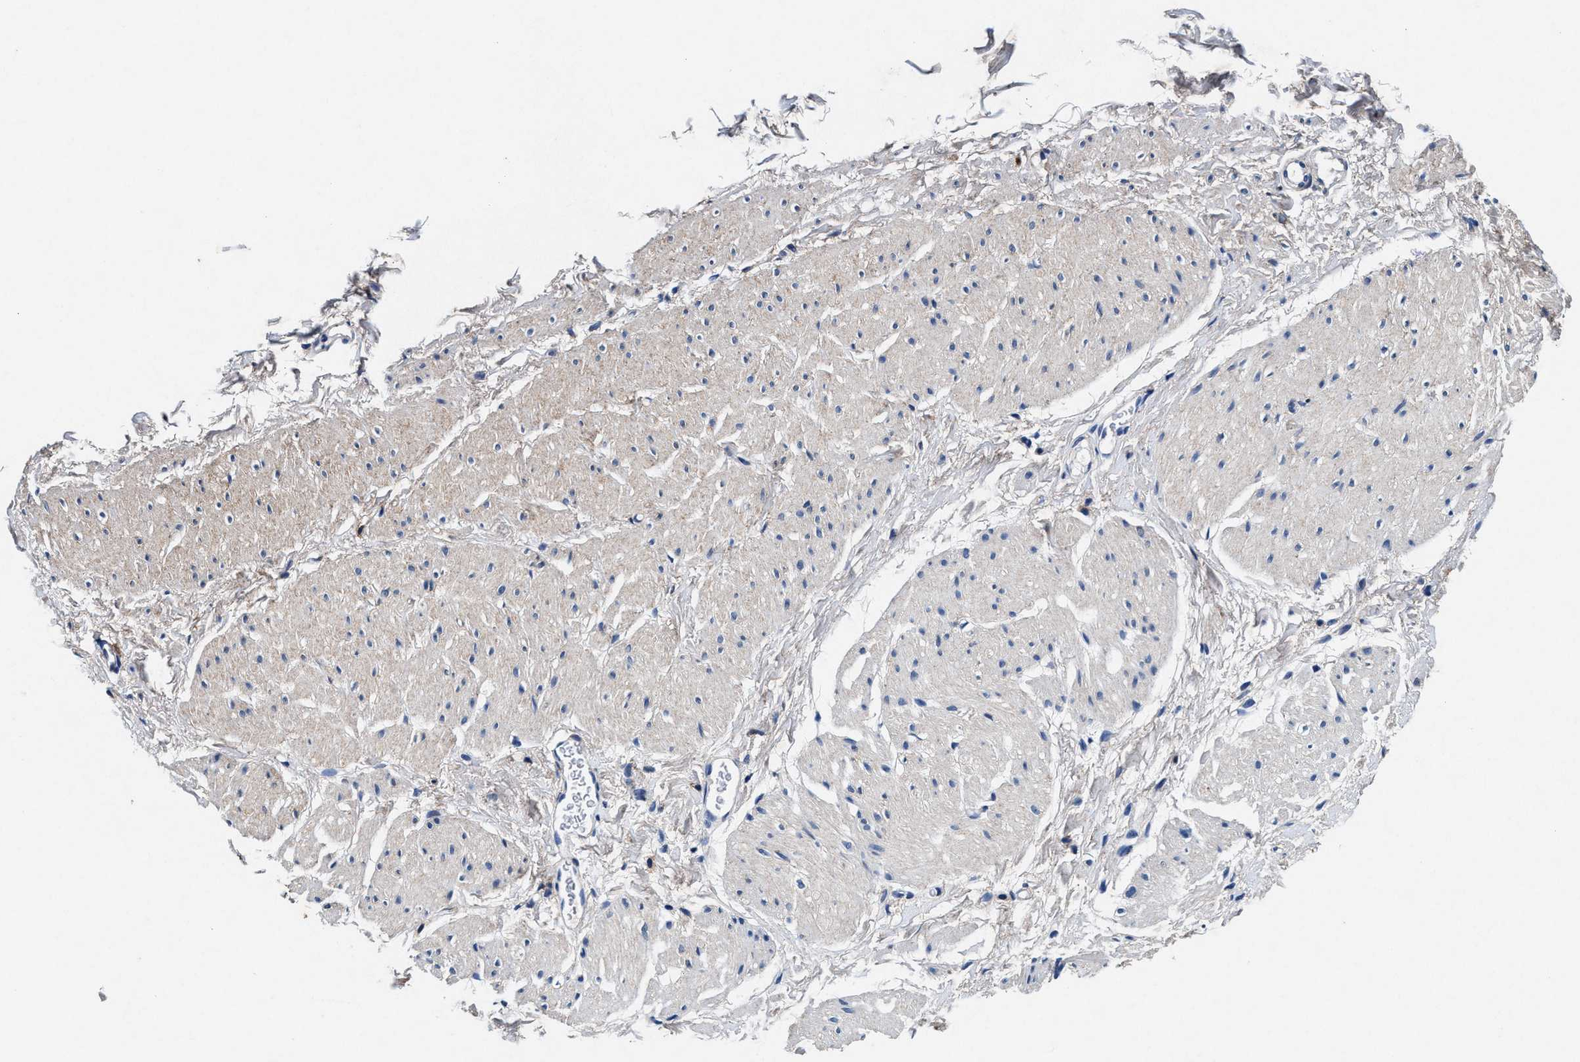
{"staining": {"intensity": "negative", "quantity": "none", "location": "none"}, "tissue": "smooth muscle", "cell_type": "Smooth muscle cells", "image_type": "normal", "snomed": [{"axis": "morphology", "description": "Normal tissue, NOS"}, {"axis": "topography", "description": "Smooth muscle"}], "caption": "The immunohistochemistry photomicrograph has no significant staining in smooth muscle cells of smooth muscle.", "gene": "SLC8A1", "patient": {"sex": "male", "age": 16}}